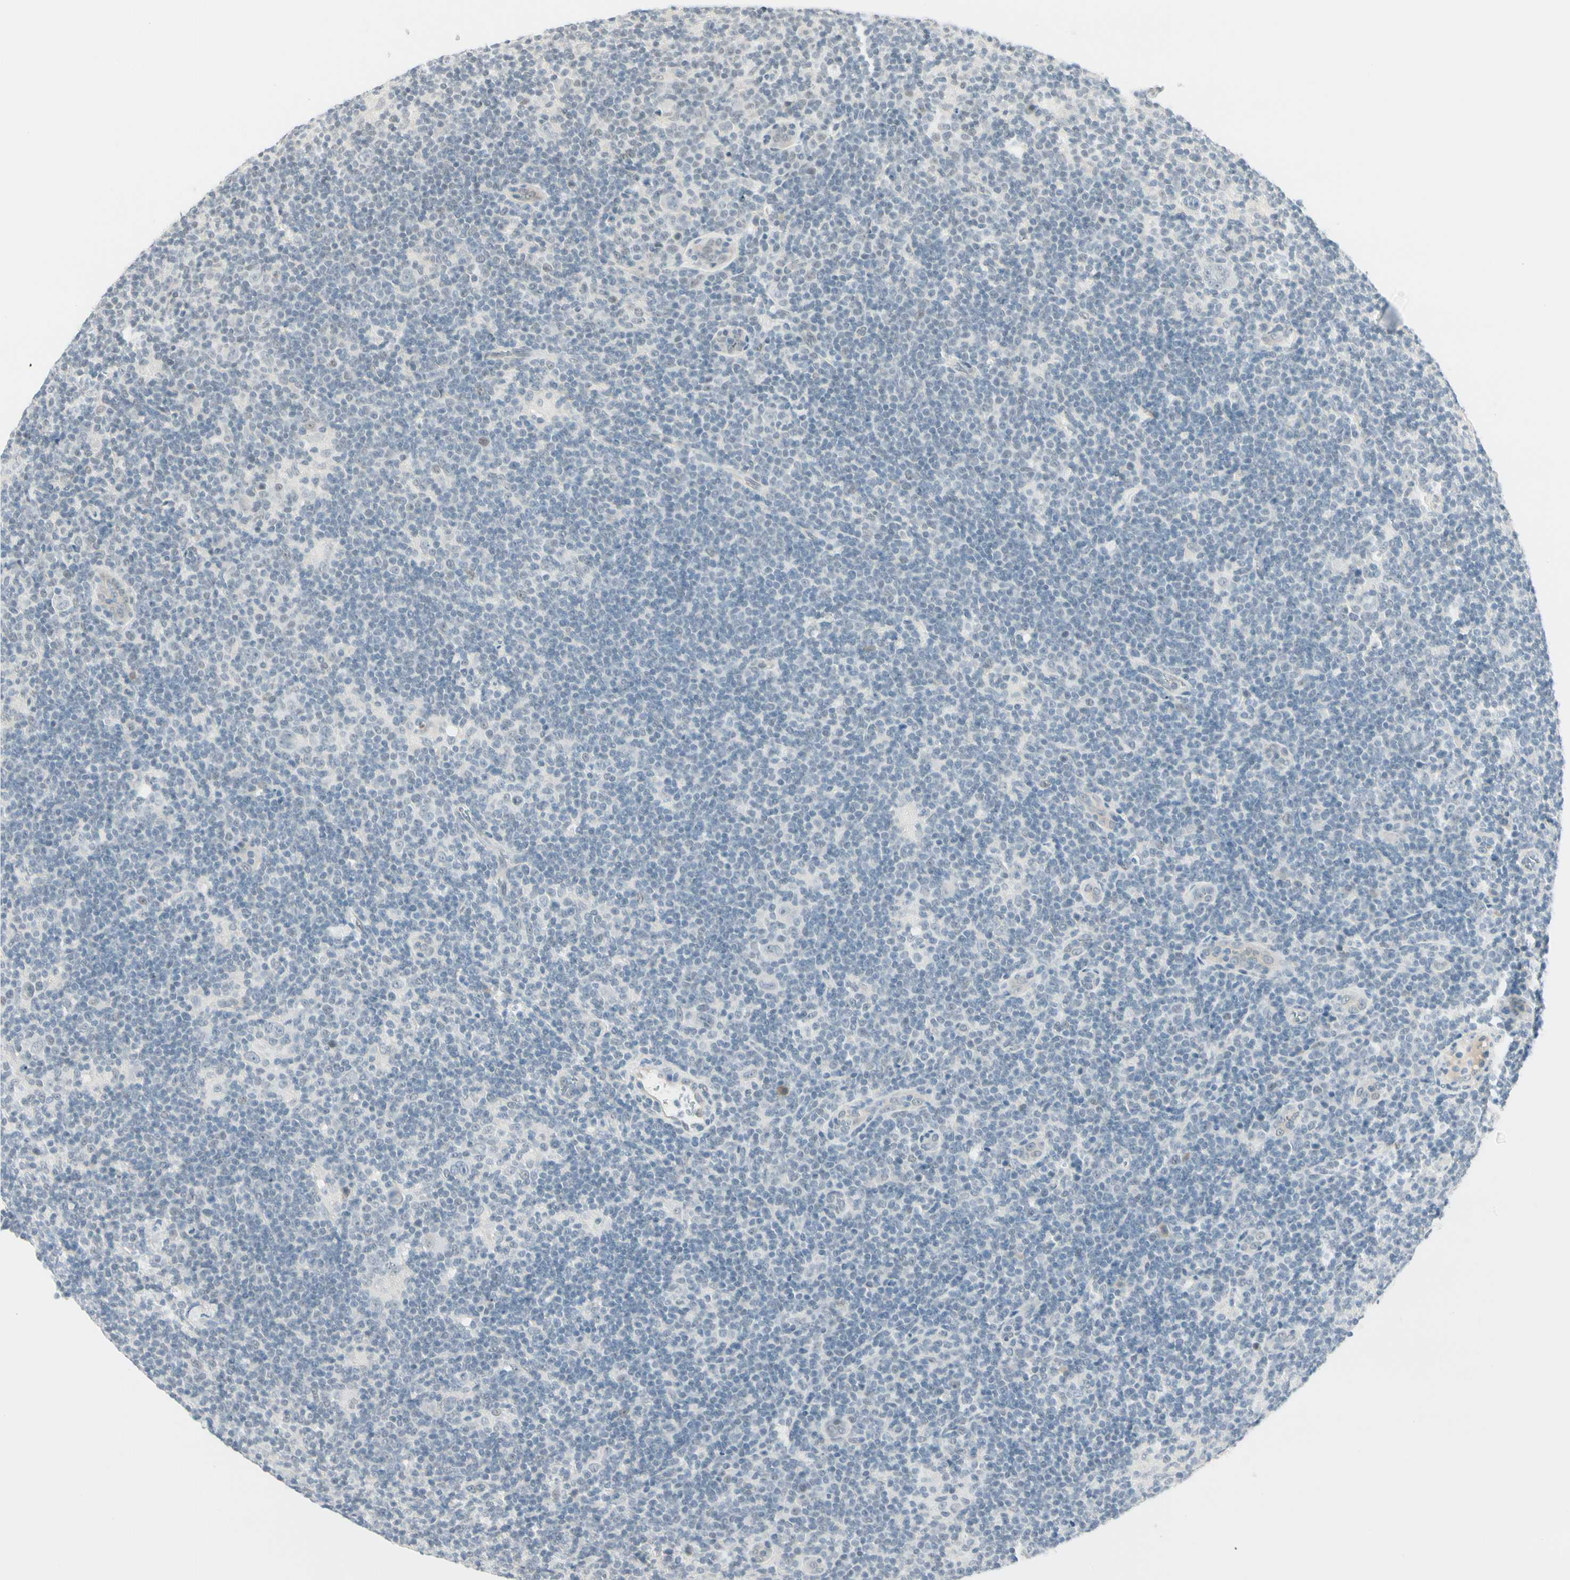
{"staining": {"intensity": "negative", "quantity": "none", "location": "none"}, "tissue": "lymphoma", "cell_type": "Tumor cells", "image_type": "cancer", "snomed": [{"axis": "morphology", "description": "Hodgkin's disease, NOS"}, {"axis": "topography", "description": "Lymph node"}], "caption": "High power microscopy micrograph of an immunohistochemistry micrograph of lymphoma, revealing no significant positivity in tumor cells.", "gene": "ASPN", "patient": {"sex": "female", "age": 57}}